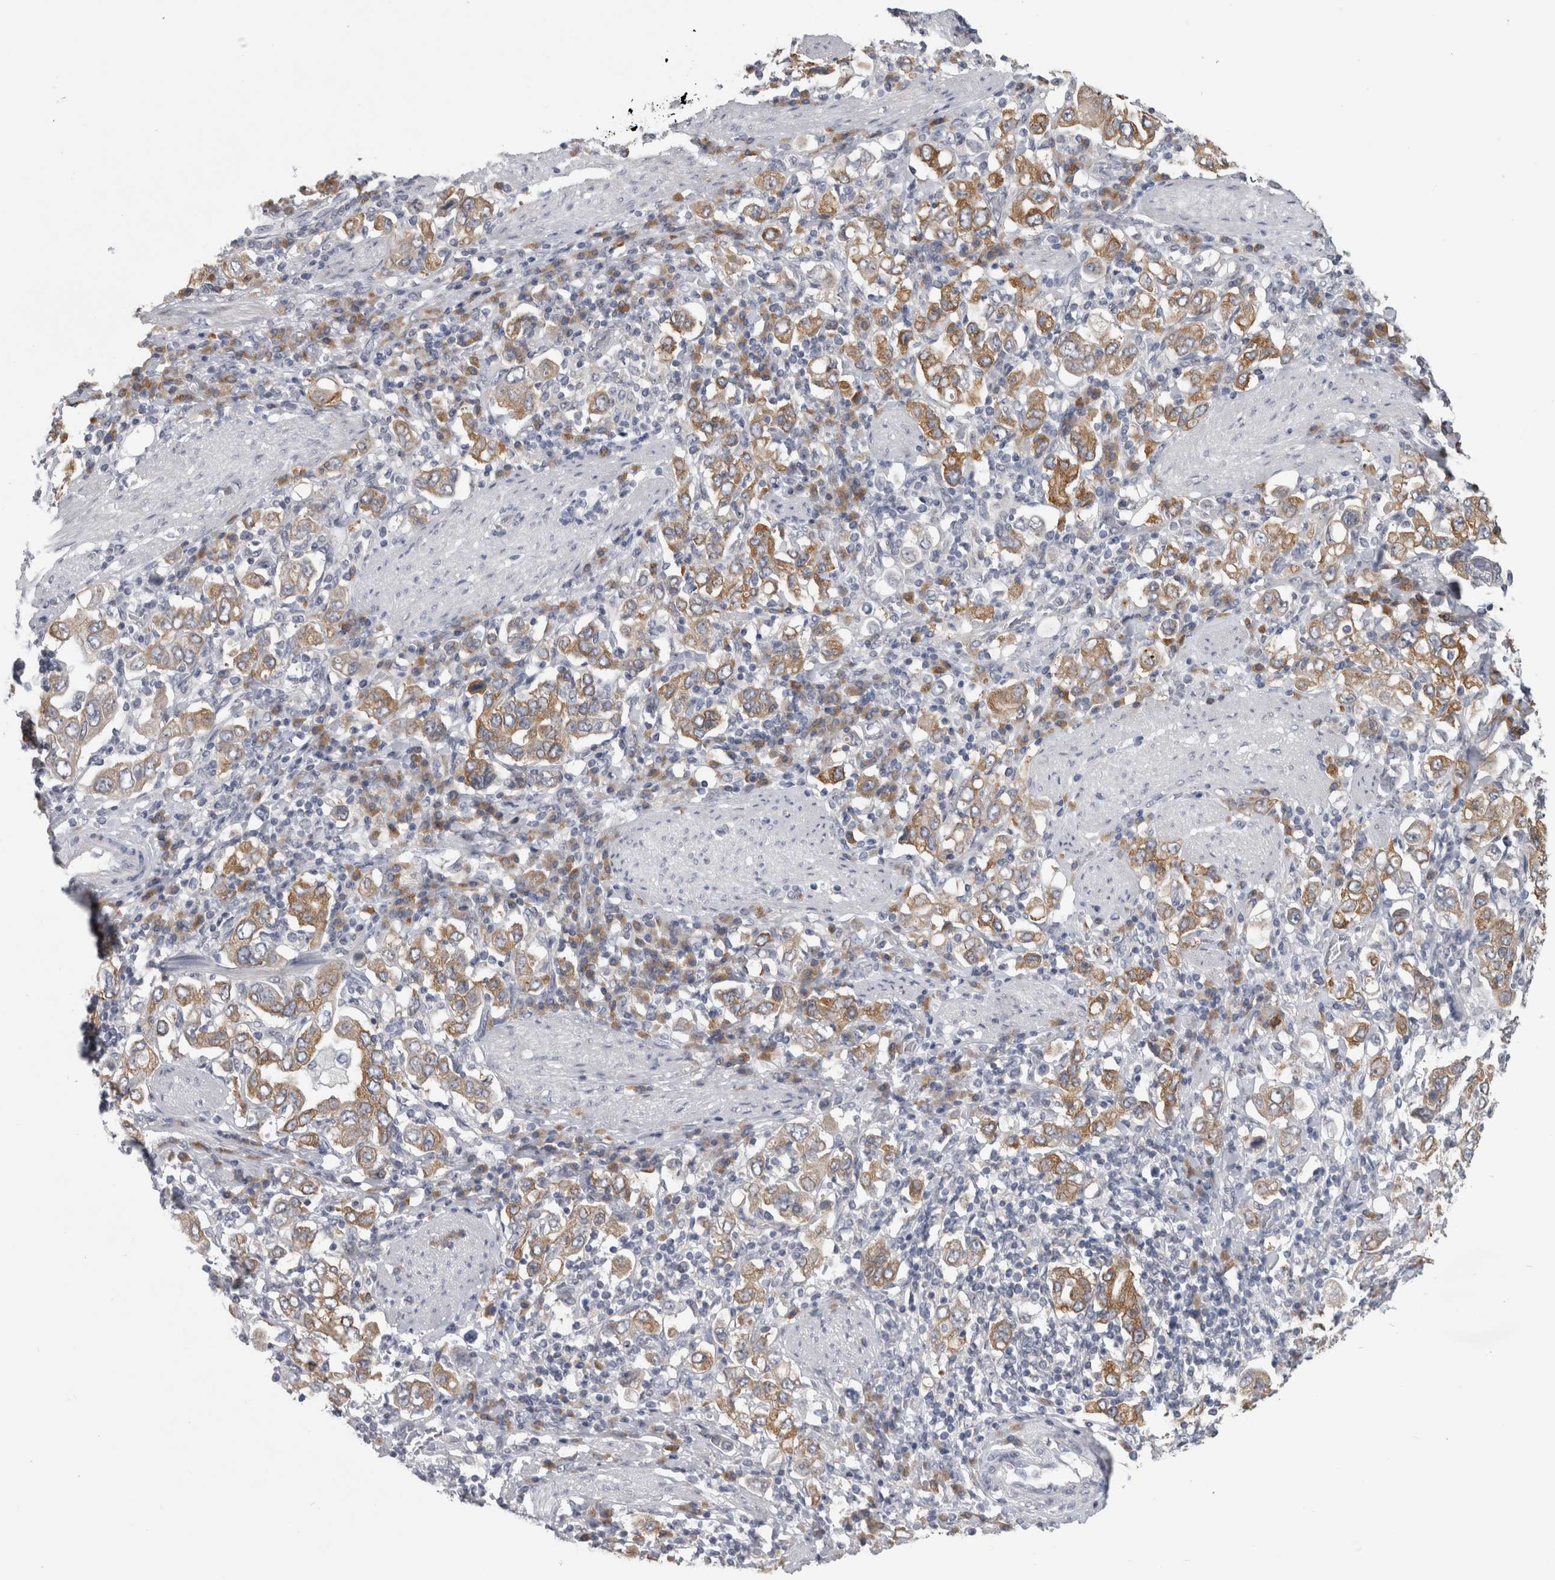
{"staining": {"intensity": "moderate", "quantity": "25%-75%", "location": "cytoplasmic/membranous"}, "tissue": "stomach cancer", "cell_type": "Tumor cells", "image_type": "cancer", "snomed": [{"axis": "morphology", "description": "Adenocarcinoma, NOS"}, {"axis": "topography", "description": "Stomach, upper"}], "caption": "IHC histopathology image of neoplastic tissue: stomach cancer stained using immunohistochemistry (IHC) demonstrates medium levels of moderate protein expression localized specifically in the cytoplasmic/membranous of tumor cells, appearing as a cytoplasmic/membranous brown color.", "gene": "TMEM242", "patient": {"sex": "male", "age": 62}}